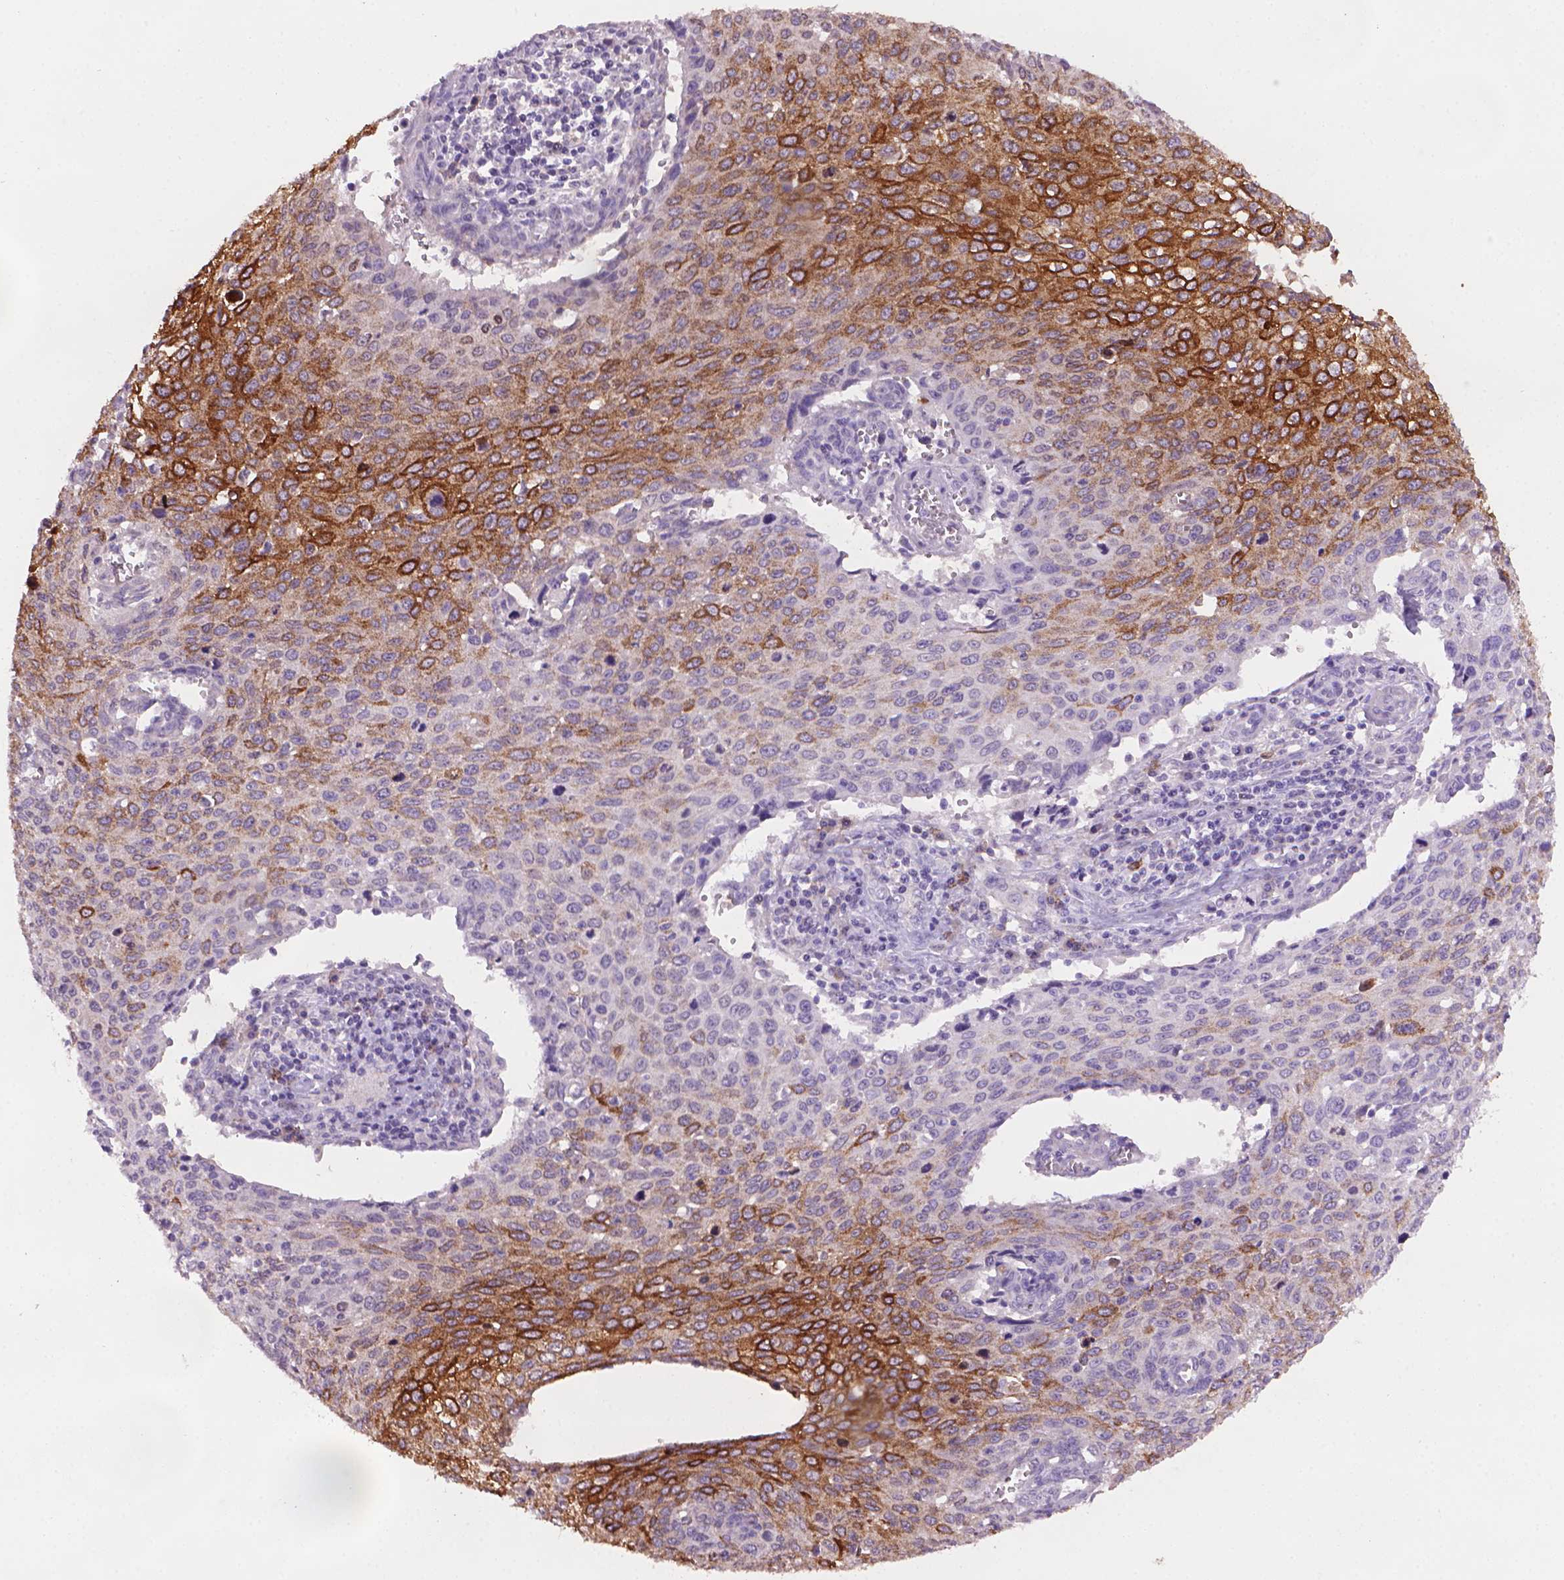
{"staining": {"intensity": "strong", "quantity": "25%-75%", "location": "cytoplasmic/membranous"}, "tissue": "cervical cancer", "cell_type": "Tumor cells", "image_type": "cancer", "snomed": [{"axis": "morphology", "description": "Squamous cell carcinoma, NOS"}, {"axis": "topography", "description": "Cervix"}], "caption": "A high amount of strong cytoplasmic/membranous positivity is identified in approximately 25%-75% of tumor cells in cervical squamous cell carcinoma tissue. (IHC, brightfield microscopy, high magnification).", "gene": "MUC1", "patient": {"sex": "female", "age": 38}}